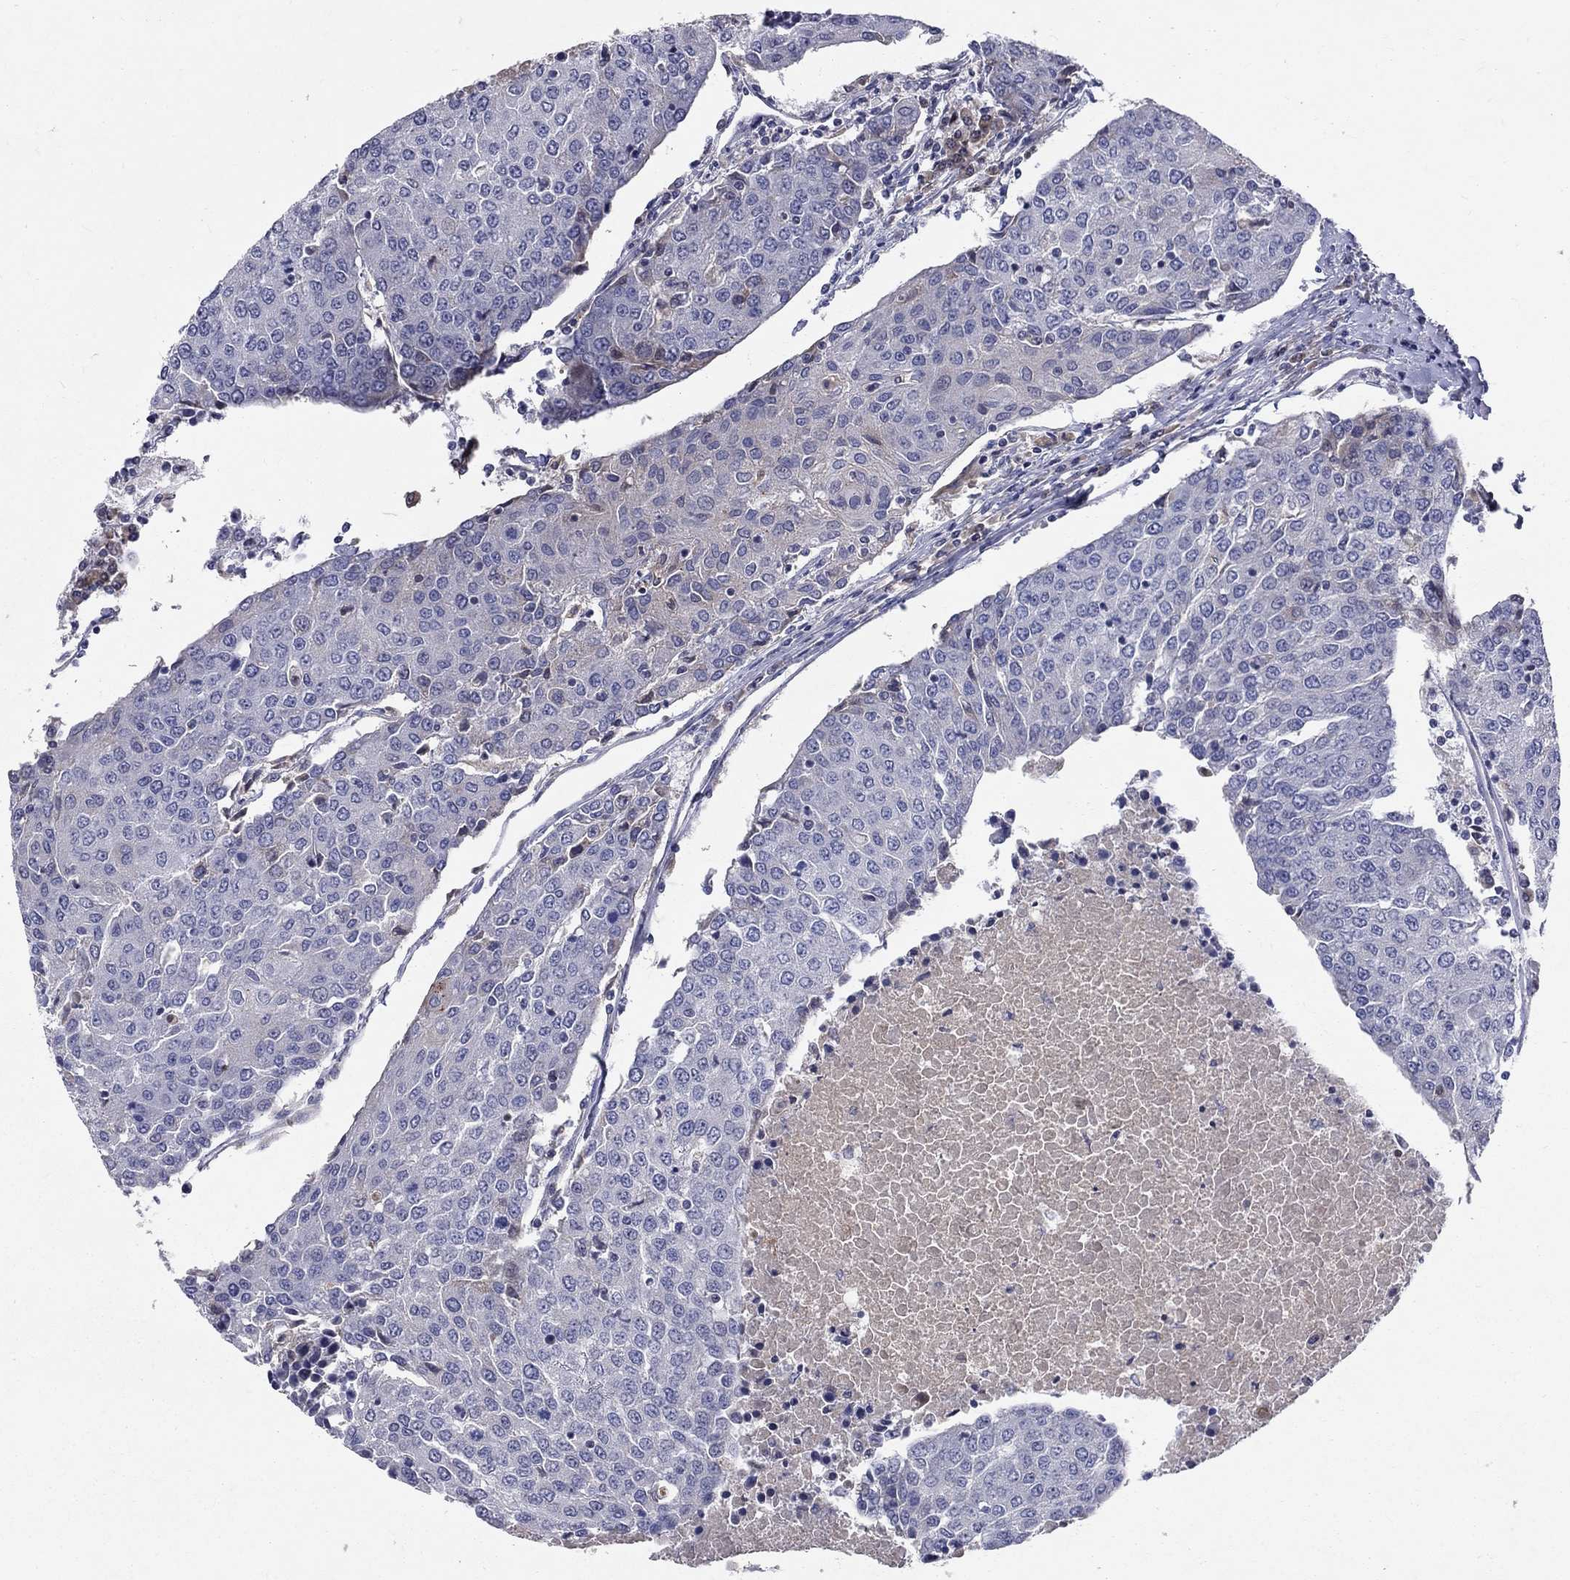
{"staining": {"intensity": "negative", "quantity": "none", "location": "none"}, "tissue": "urothelial cancer", "cell_type": "Tumor cells", "image_type": "cancer", "snomed": [{"axis": "morphology", "description": "Urothelial carcinoma, High grade"}, {"axis": "topography", "description": "Urinary bladder"}], "caption": "DAB (3,3'-diaminobenzidine) immunohistochemical staining of human urothelial cancer exhibits no significant positivity in tumor cells.", "gene": "SLC4A10", "patient": {"sex": "female", "age": 85}}